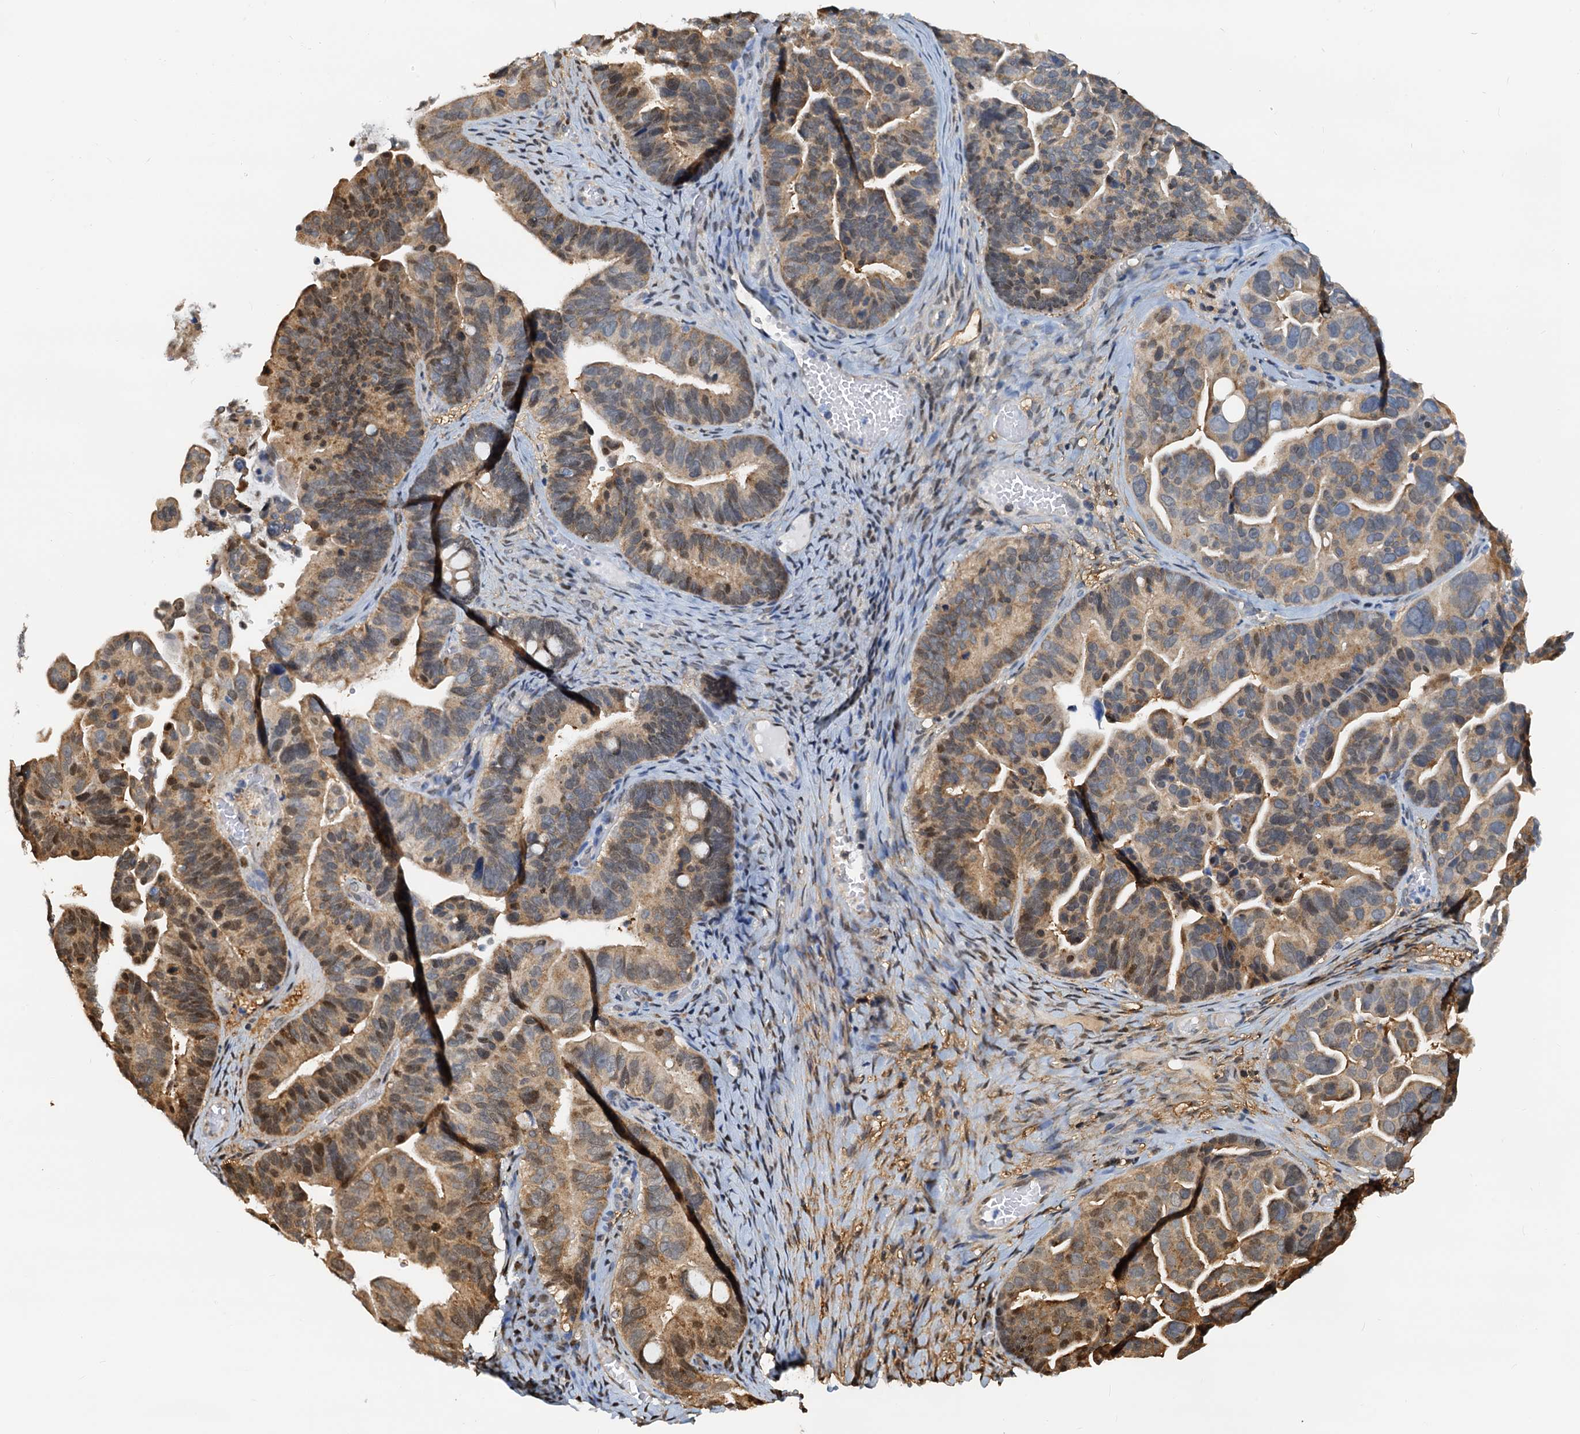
{"staining": {"intensity": "moderate", "quantity": "25%-75%", "location": "nuclear"}, "tissue": "ovarian cancer", "cell_type": "Tumor cells", "image_type": "cancer", "snomed": [{"axis": "morphology", "description": "Cystadenocarcinoma, serous, NOS"}, {"axis": "topography", "description": "Ovary"}], "caption": "Immunohistochemical staining of human serous cystadenocarcinoma (ovarian) exhibits medium levels of moderate nuclear protein staining in about 25%-75% of tumor cells. (IHC, brightfield microscopy, high magnification).", "gene": "PTGES3", "patient": {"sex": "female", "age": 56}}